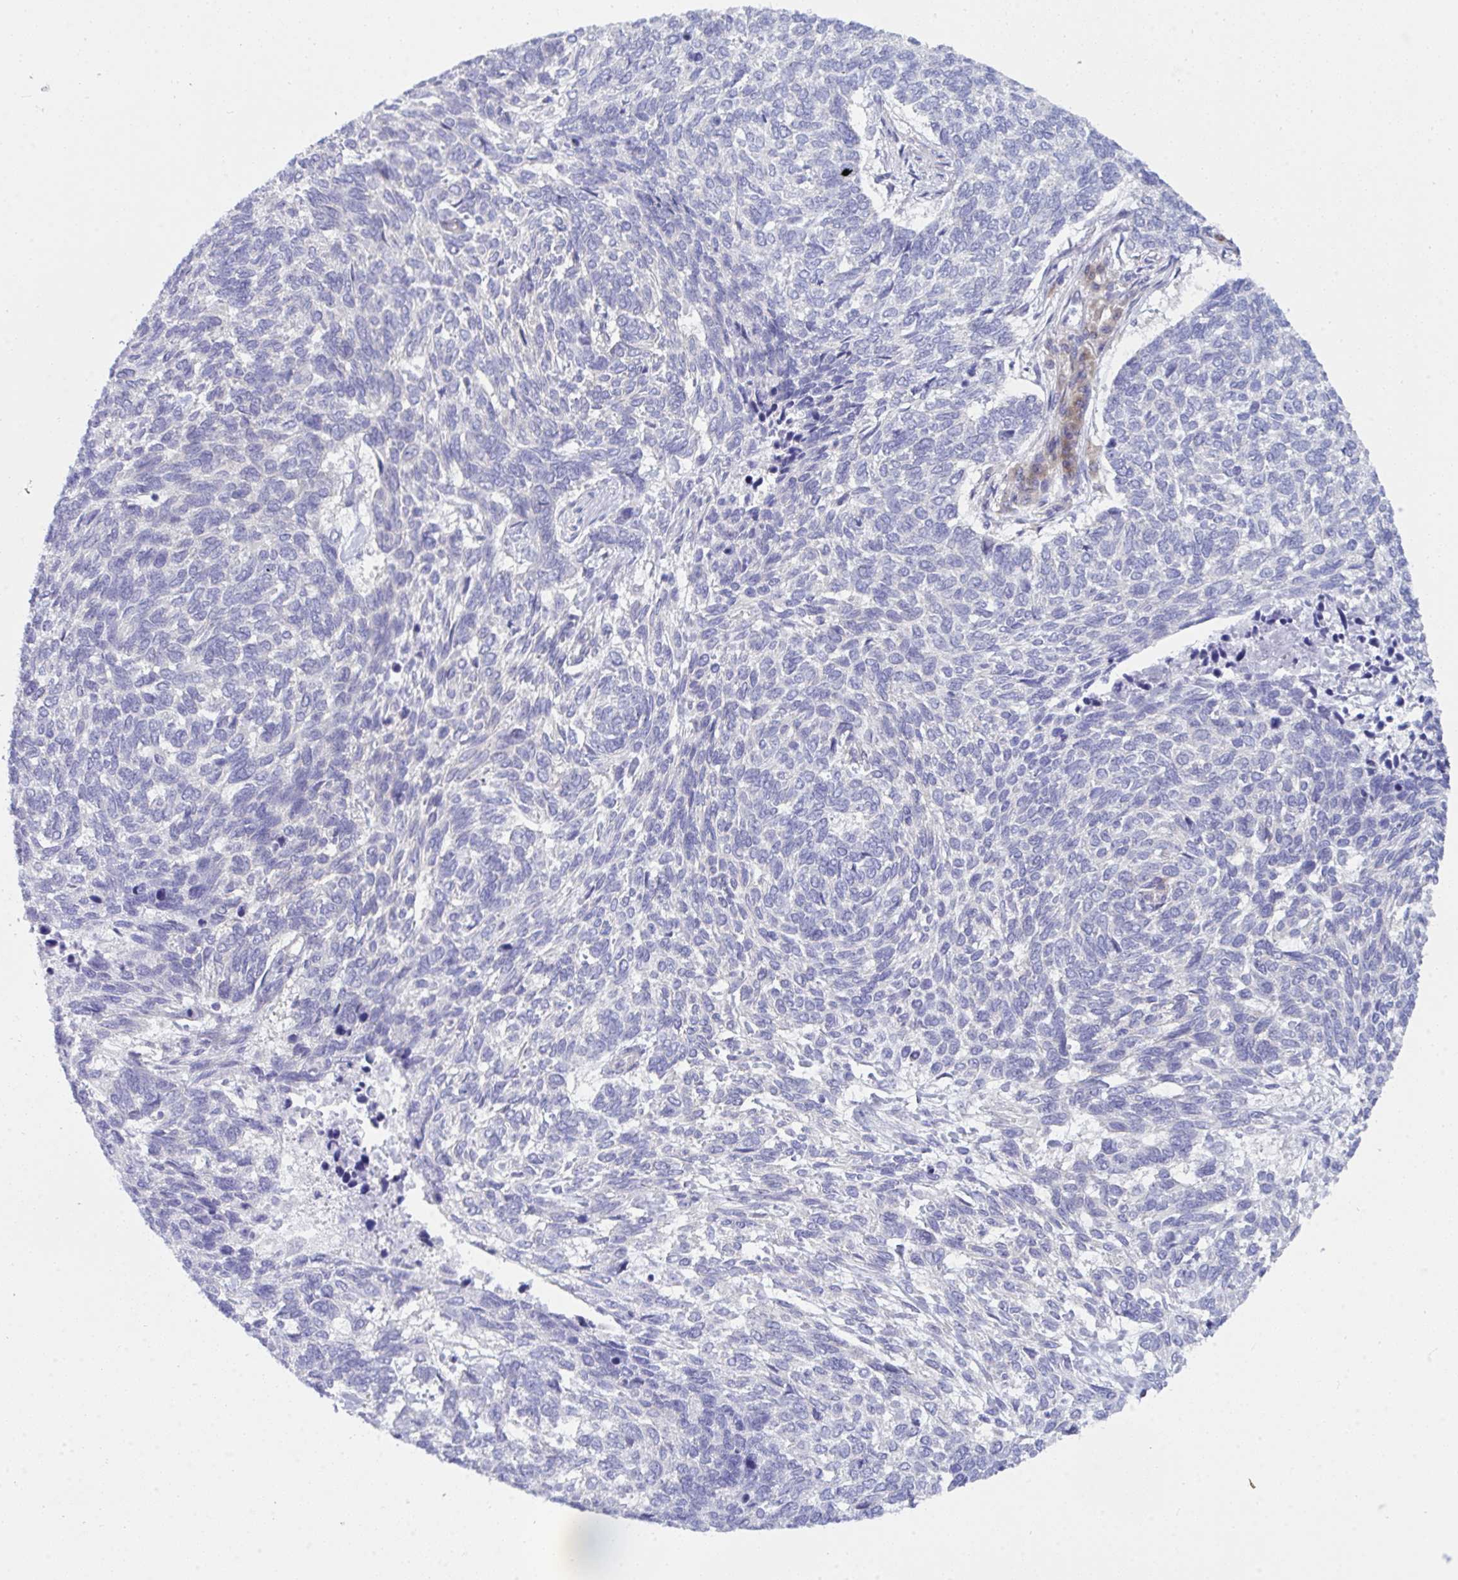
{"staining": {"intensity": "negative", "quantity": "none", "location": "none"}, "tissue": "skin cancer", "cell_type": "Tumor cells", "image_type": "cancer", "snomed": [{"axis": "morphology", "description": "Basal cell carcinoma"}, {"axis": "topography", "description": "Skin"}], "caption": "DAB immunohistochemical staining of skin cancer (basal cell carcinoma) displays no significant expression in tumor cells. (DAB (3,3'-diaminobenzidine) IHC, high magnification).", "gene": "GAB1", "patient": {"sex": "female", "age": 65}}